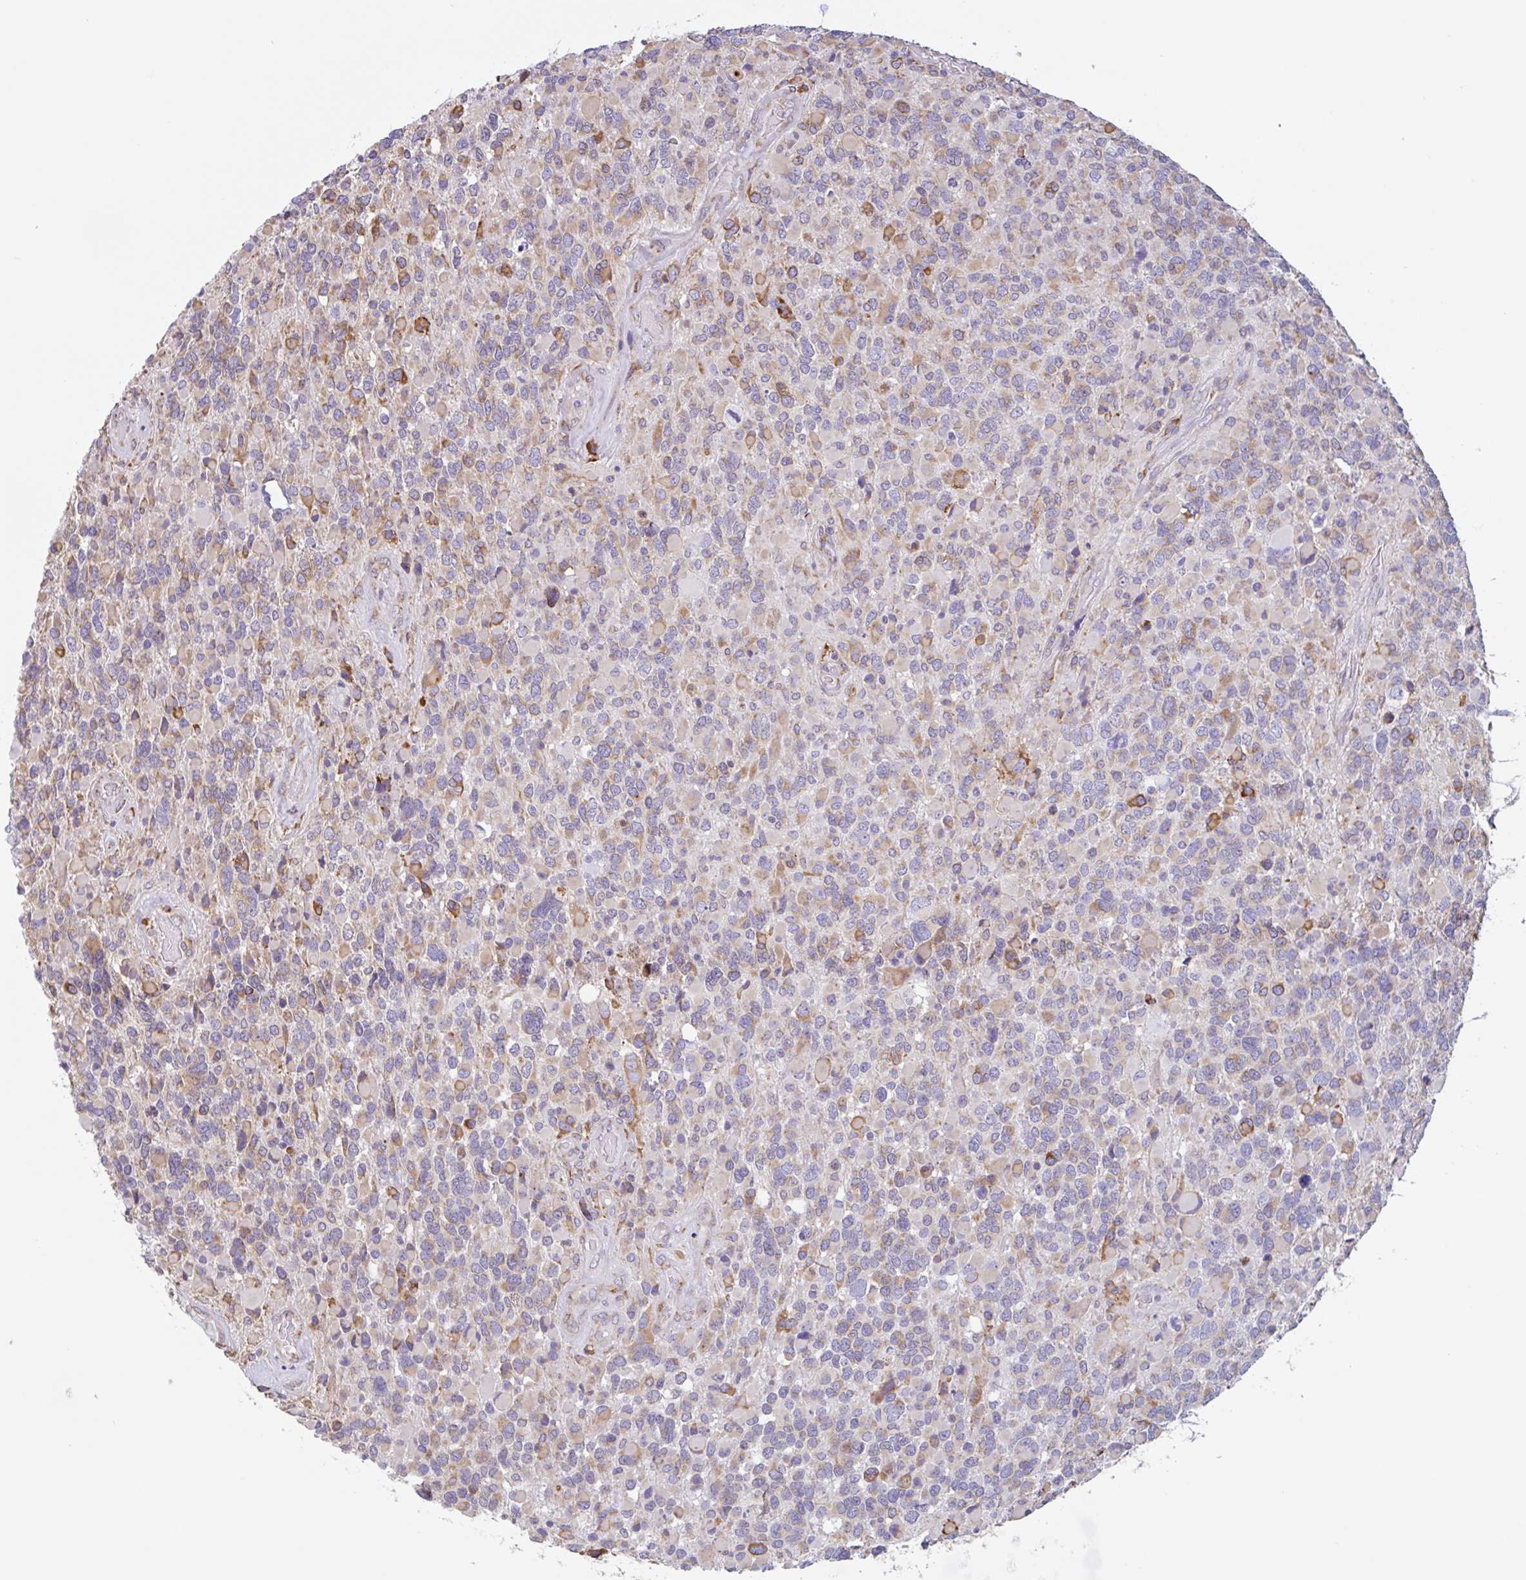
{"staining": {"intensity": "negative", "quantity": "none", "location": "none"}, "tissue": "glioma", "cell_type": "Tumor cells", "image_type": "cancer", "snomed": [{"axis": "morphology", "description": "Glioma, malignant, High grade"}, {"axis": "topography", "description": "Brain"}], "caption": "Micrograph shows no significant protein expression in tumor cells of malignant glioma (high-grade).", "gene": "DOK4", "patient": {"sex": "female", "age": 40}}